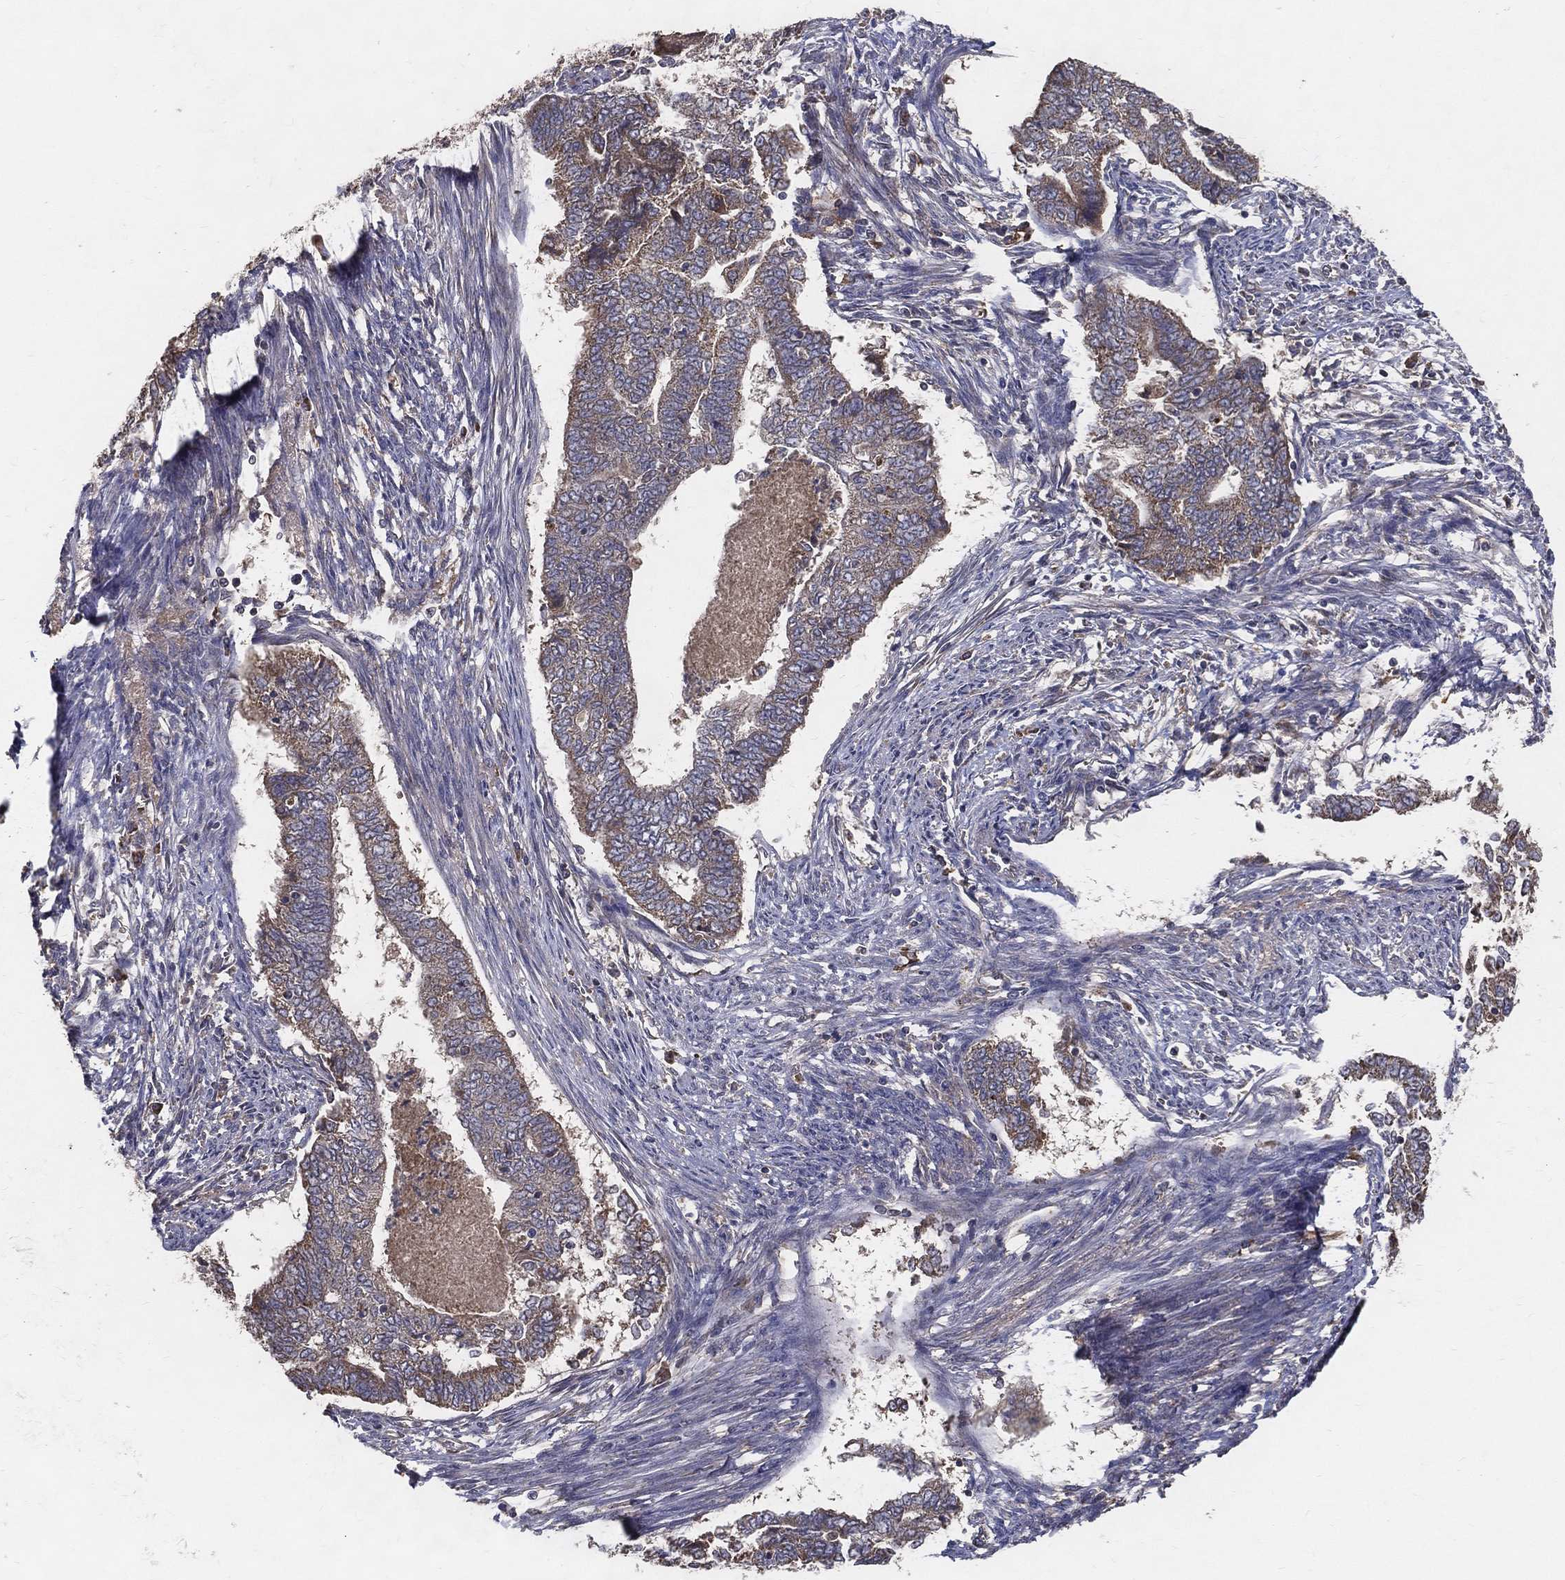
{"staining": {"intensity": "moderate", "quantity": "<25%", "location": "cytoplasmic/membranous"}, "tissue": "endometrial cancer", "cell_type": "Tumor cells", "image_type": "cancer", "snomed": [{"axis": "morphology", "description": "Adenocarcinoma, NOS"}, {"axis": "topography", "description": "Endometrium"}], "caption": "Immunohistochemical staining of human endometrial cancer (adenocarcinoma) exhibits moderate cytoplasmic/membranous protein staining in about <25% of tumor cells.", "gene": "MT-ND1", "patient": {"sex": "female", "age": 65}}